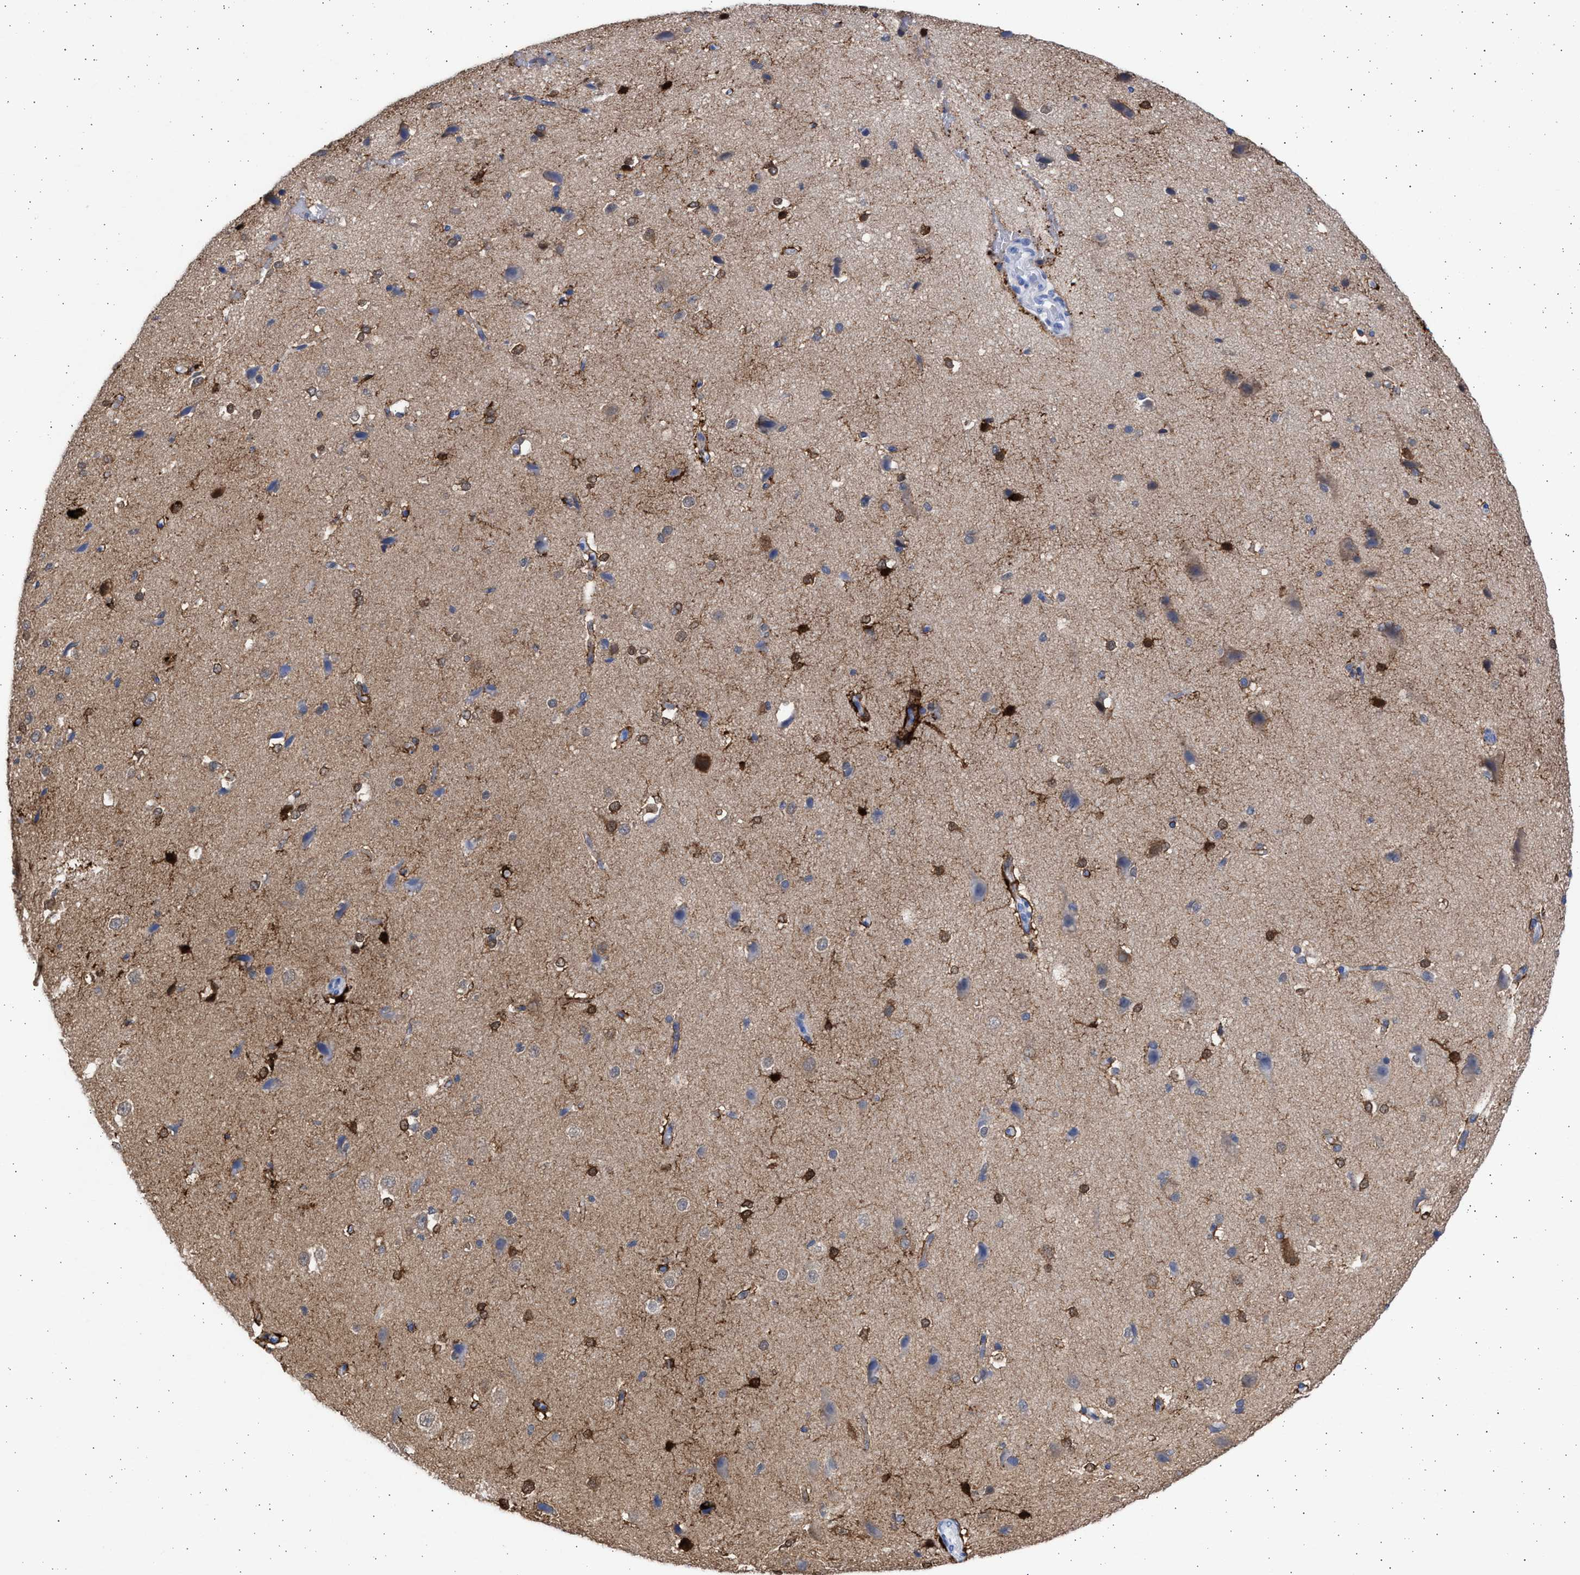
{"staining": {"intensity": "negative", "quantity": "none", "location": "none"}, "tissue": "cerebral cortex", "cell_type": "Endothelial cells", "image_type": "normal", "snomed": [{"axis": "morphology", "description": "Normal tissue, NOS"}, {"axis": "morphology", "description": "Developmental malformation"}, {"axis": "topography", "description": "Cerebral cortex"}], "caption": "IHC photomicrograph of benign human cerebral cortex stained for a protein (brown), which displays no positivity in endothelial cells.", "gene": "ALDOC", "patient": {"sex": "female", "age": 30}}